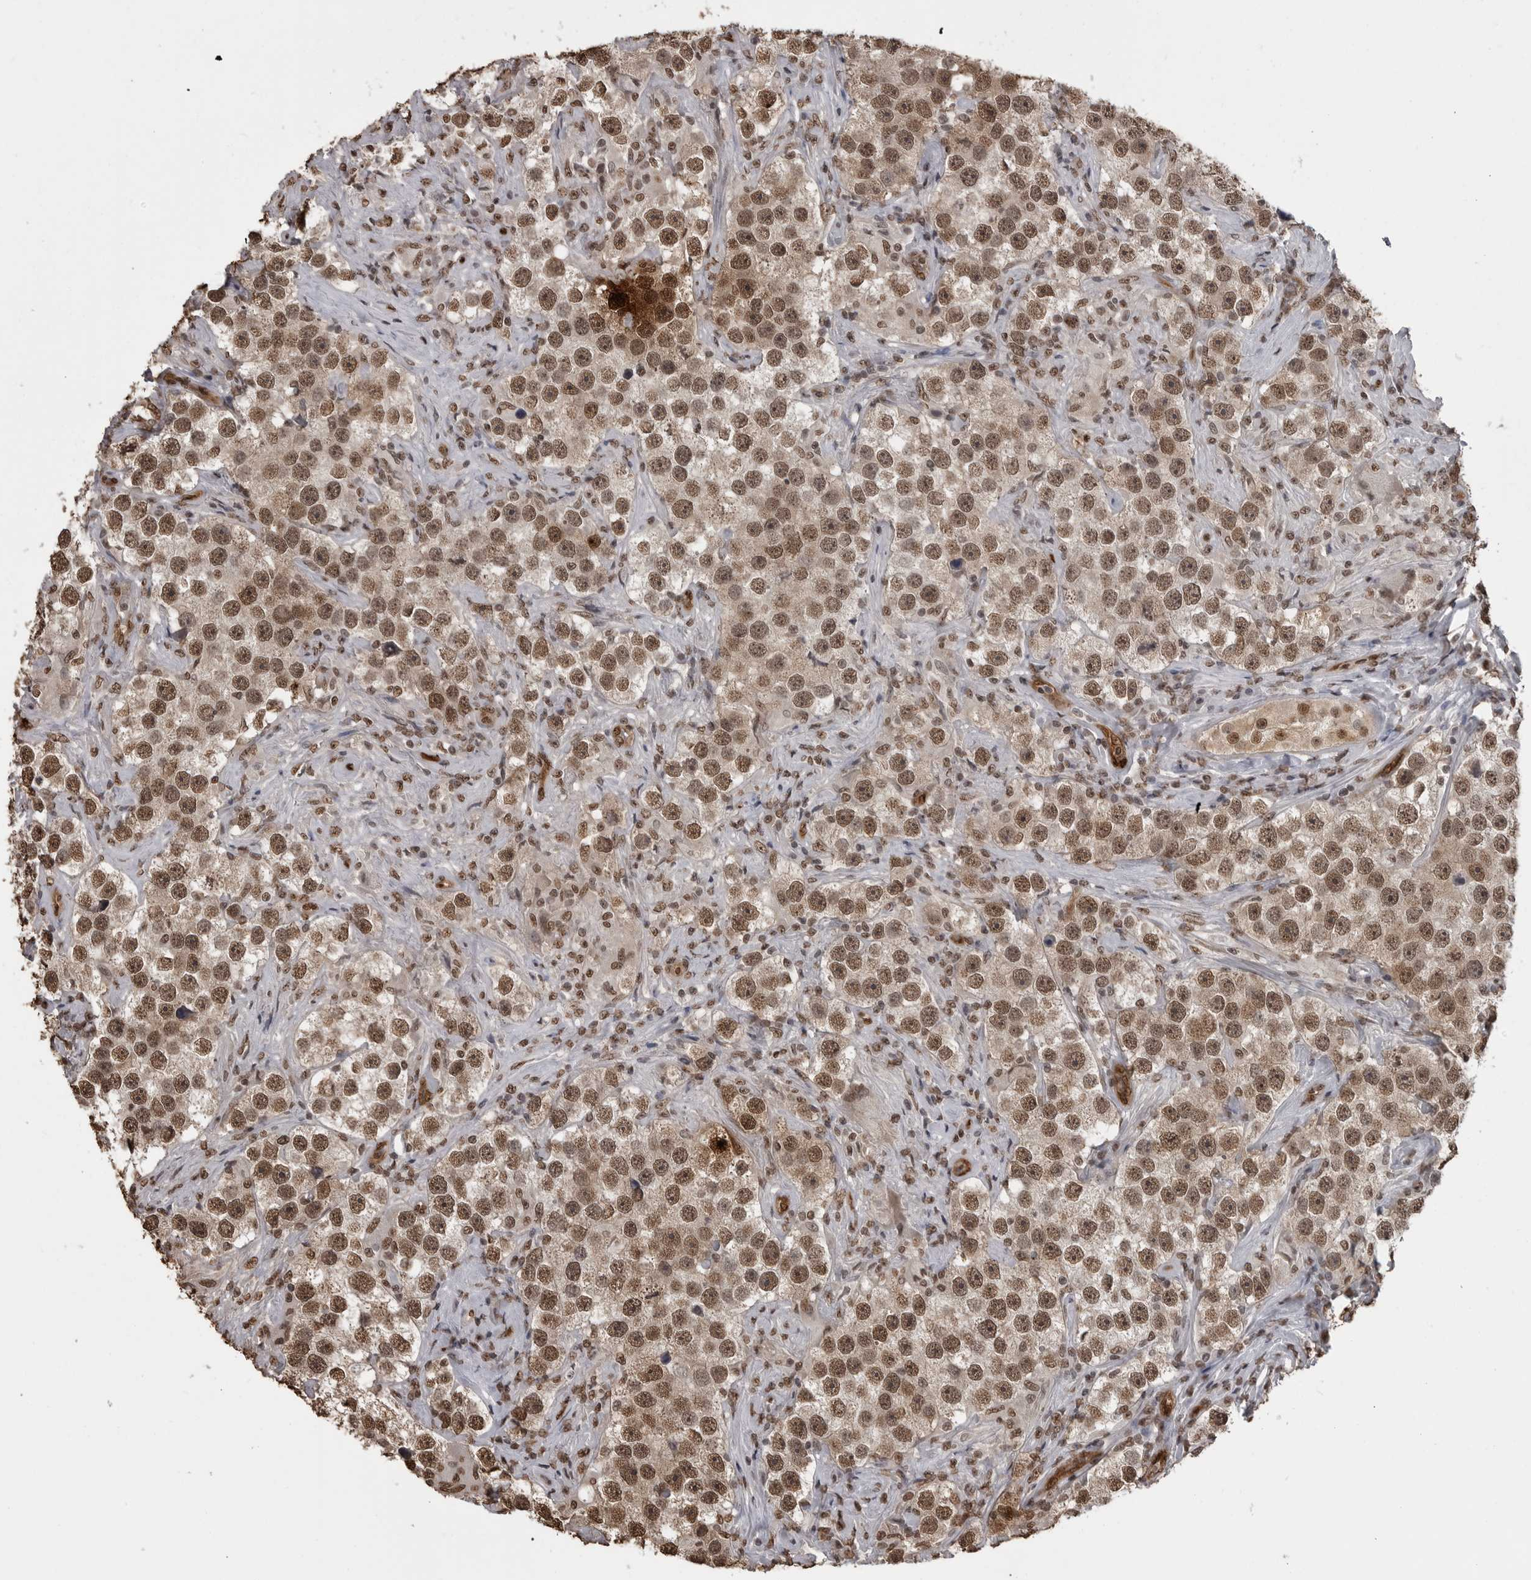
{"staining": {"intensity": "moderate", "quantity": ">75%", "location": "nuclear"}, "tissue": "testis cancer", "cell_type": "Tumor cells", "image_type": "cancer", "snomed": [{"axis": "morphology", "description": "Seminoma, NOS"}, {"axis": "topography", "description": "Testis"}], "caption": "Human testis cancer (seminoma) stained with a brown dye displays moderate nuclear positive staining in about >75% of tumor cells.", "gene": "SMAD2", "patient": {"sex": "male", "age": 49}}